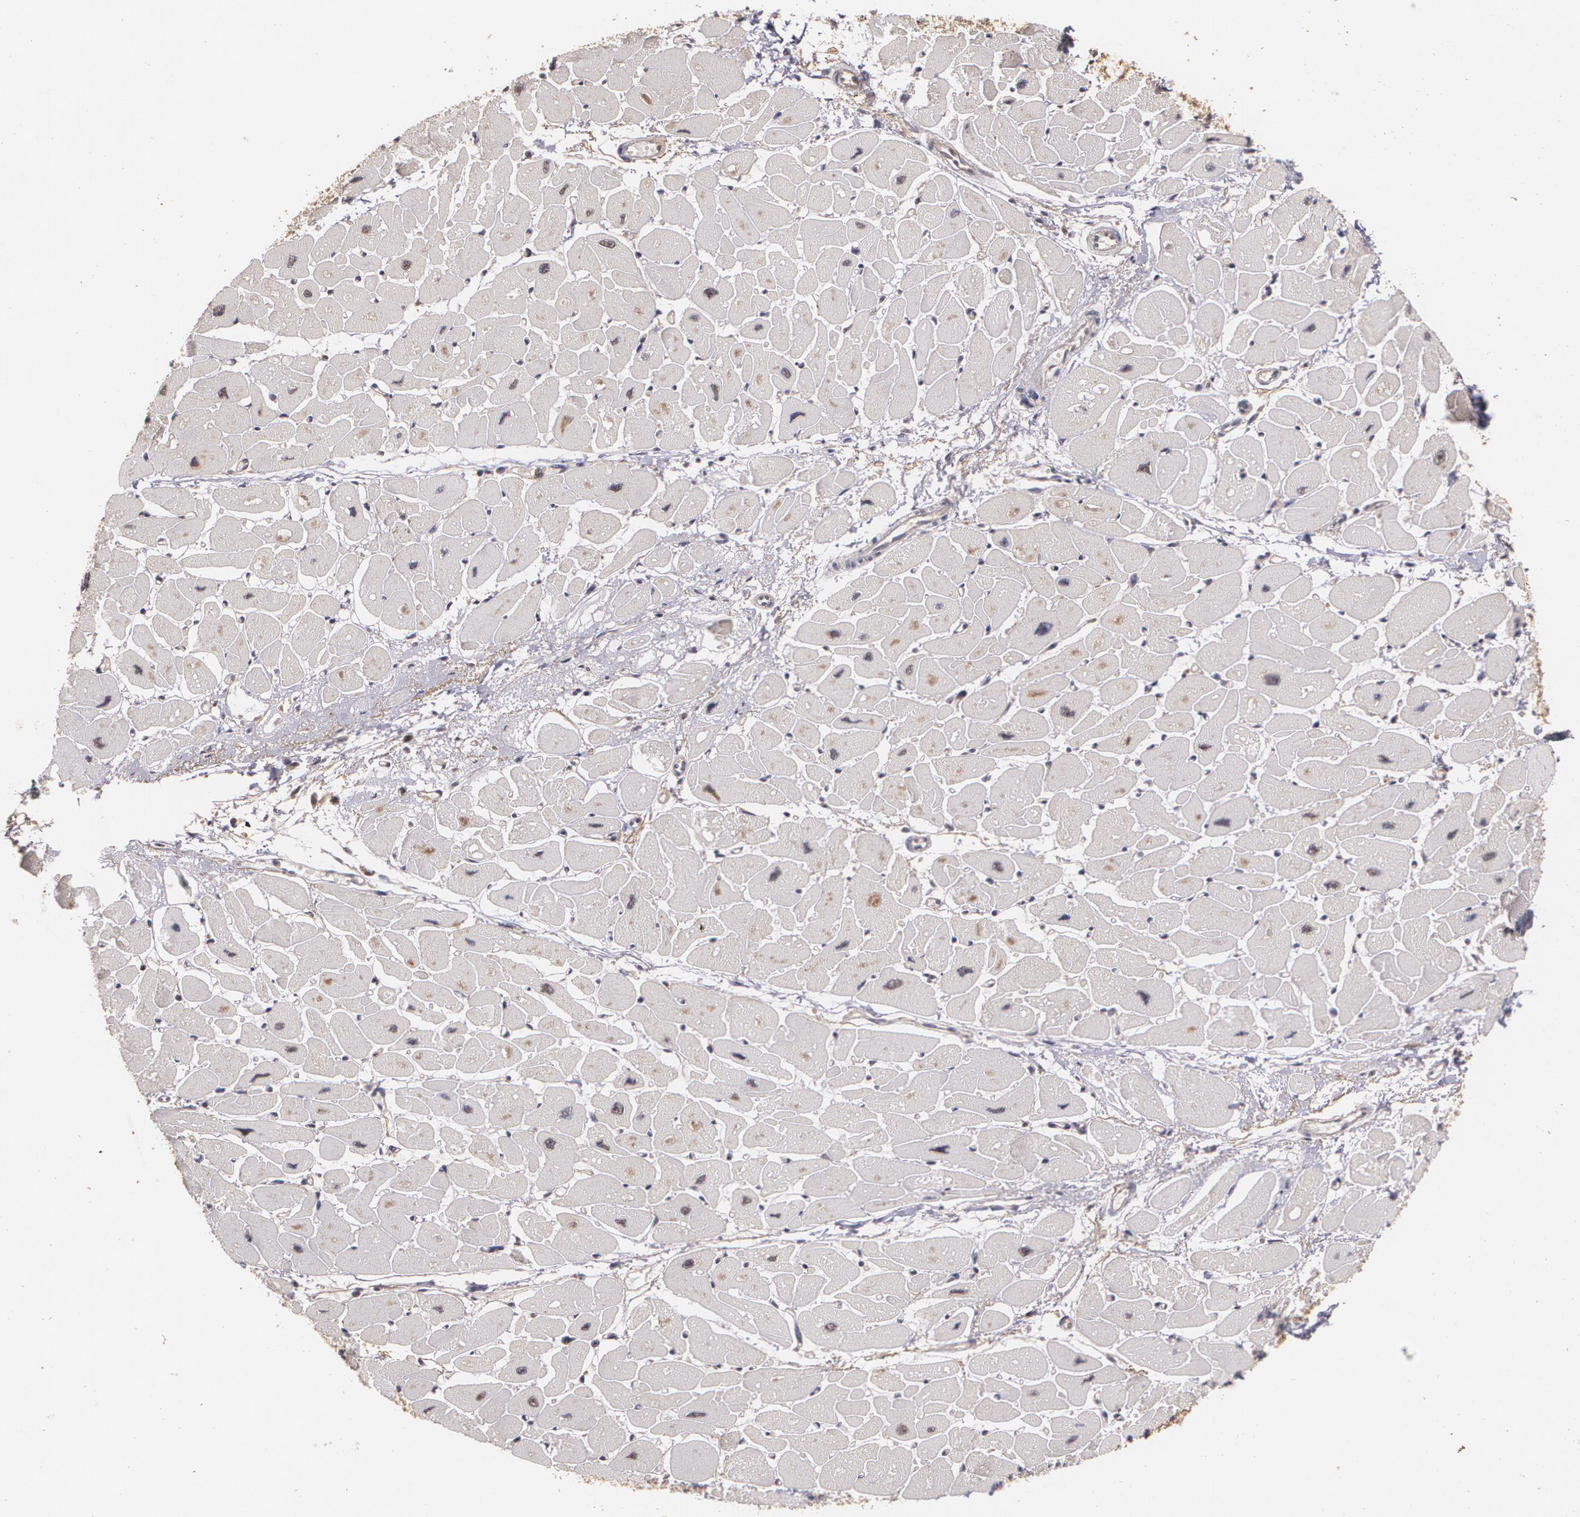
{"staining": {"intensity": "weak", "quantity": "25%-75%", "location": "nuclear"}, "tissue": "heart muscle", "cell_type": "Cardiomyocytes", "image_type": "normal", "snomed": [{"axis": "morphology", "description": "Normal tissue, NOS"}, {"axis": "topography", "description": "Heart"}], "caption": "High-power microscopy captured an immunohistochemistry (IHC) histopathology image of normal heart muscle, revealing weak nuclear positivity in approximately 25%-75% of cardiomyocytes.", "gene": "BRCA1", "patient": {"sex": "female", "age": 54}}